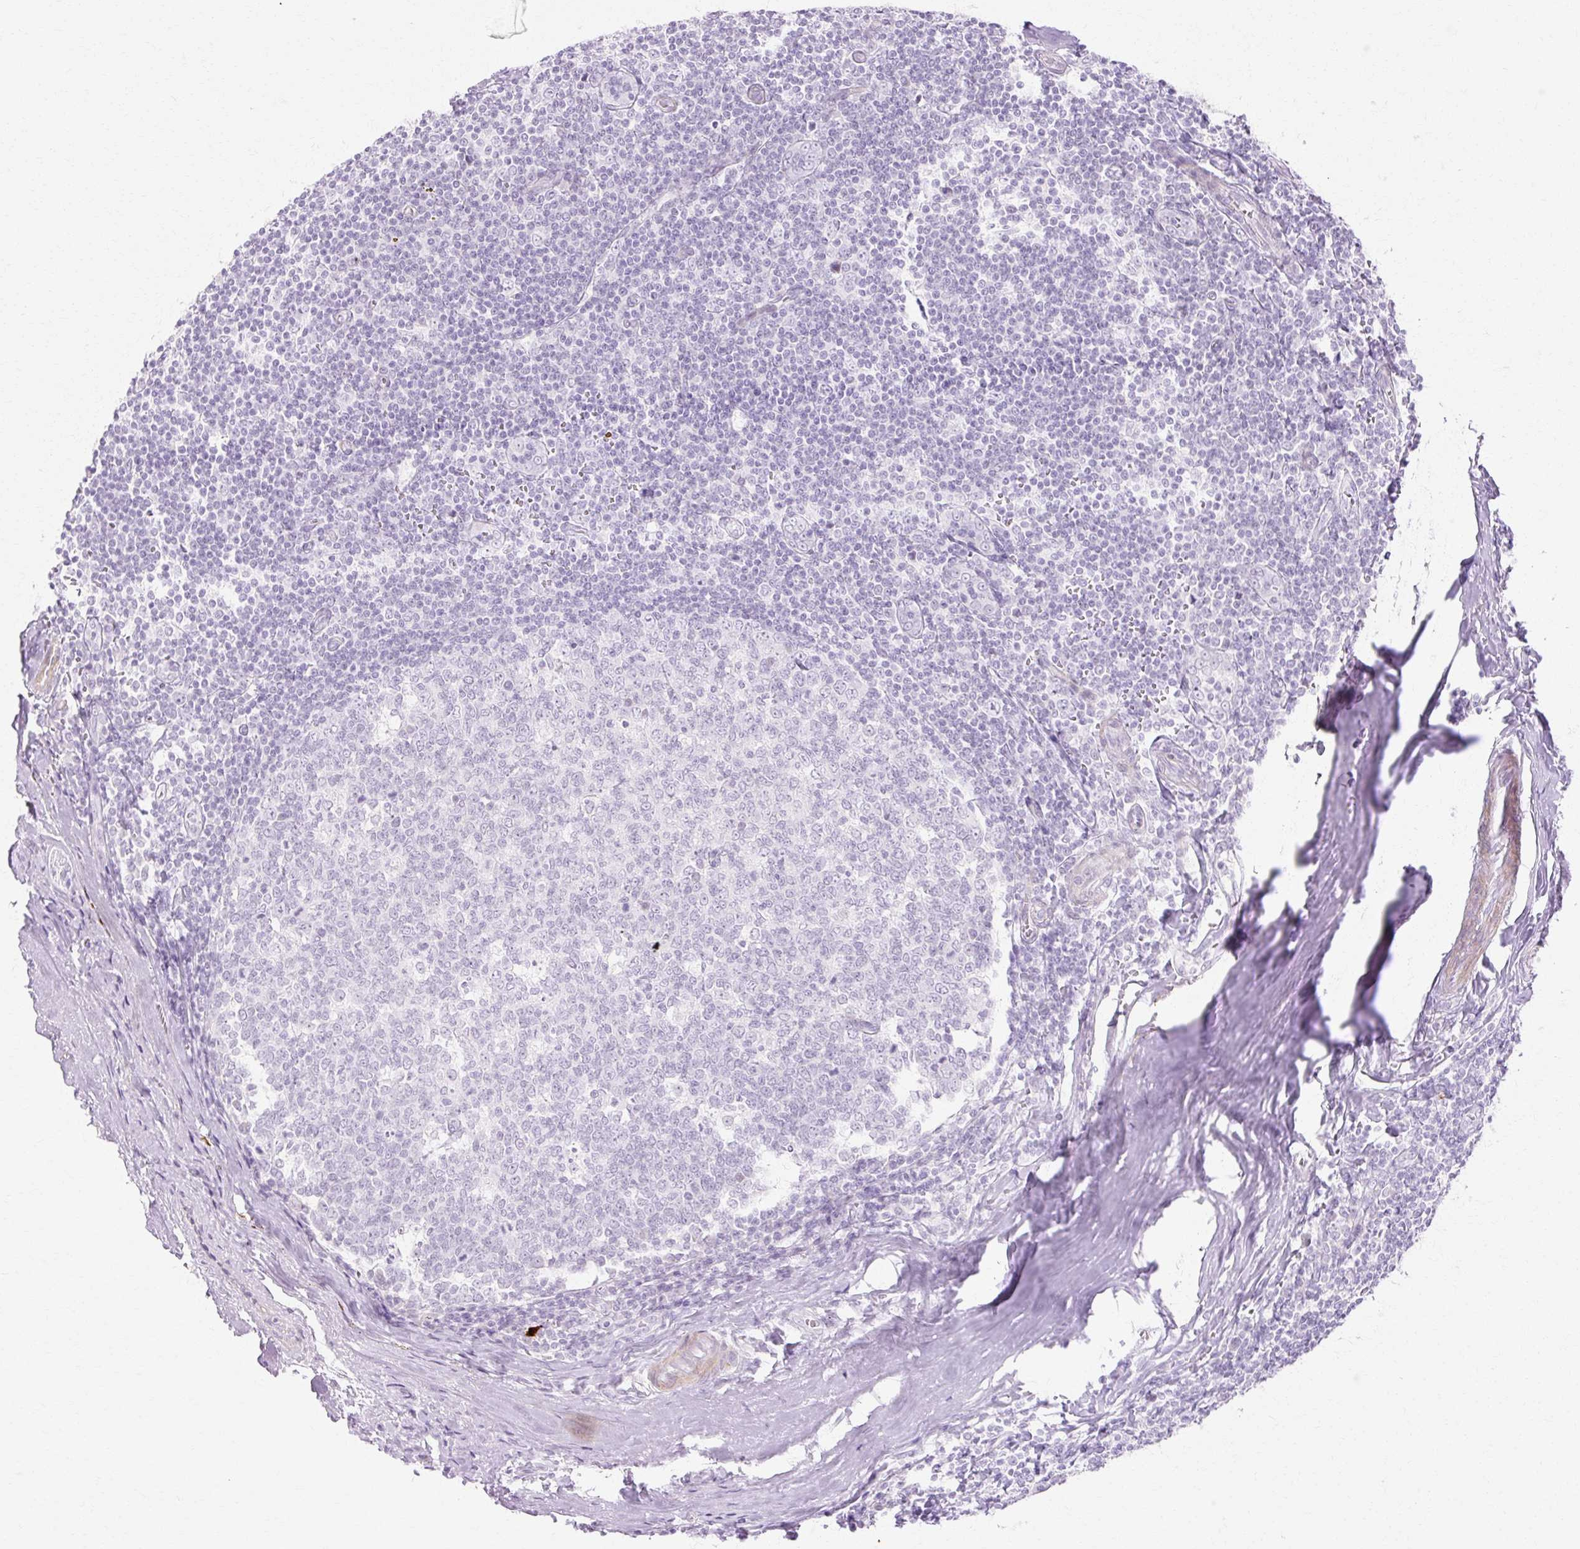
{"staining": {"intensity": "negative", "quantity": "none", "location": "none"}, "tissue": "tonsil", "cell_type": "Germinal center cells", "image_type": "normal", "snomed": [{"axis": "morphology", "description": "Normal tissue, NOS"}, {"axis": "topography", "description": "Tonsil"}], "caption": "DAB immunohistochemical staining of normal tonsil reveals no significant staining in germinal center cells. (Stains: DAB (3,3'-diaminobenzidine) immunohistochemistry (IHC) with hematoxylin counter stain, Microscopy: brightfield microscopy at high magnification).", "gene": "C3orf49", "patient": {"sex": "male", "age": 27}}